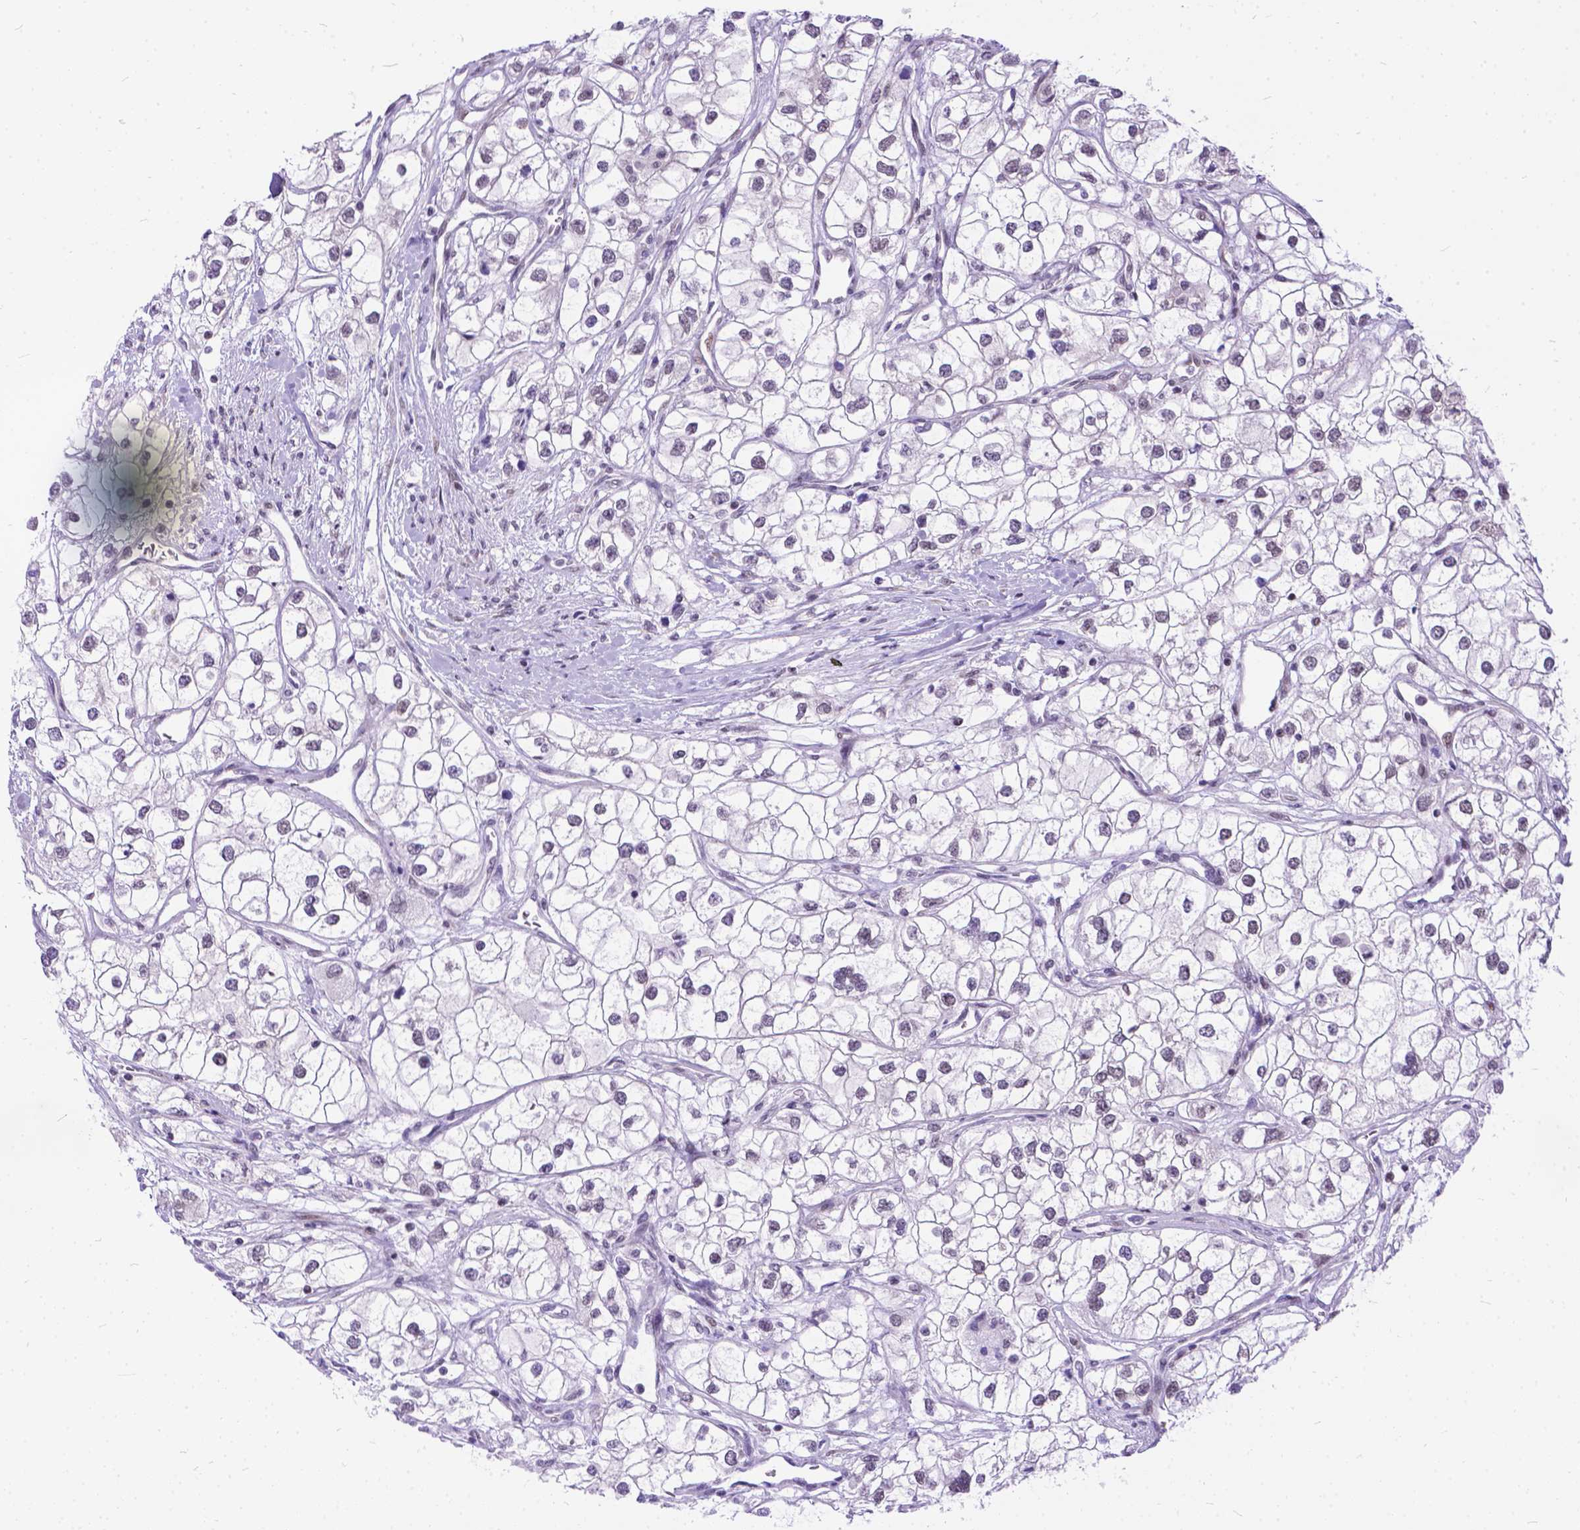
{"staining": {"intensity": "weak", "quantity": "<25%", "location": "nuclear"}, "tissue": "renal cancer", "cell_type": "Tumor cells", "image_type": "cancer", "snomed": [{"axis": "morphology", "description": "Adenocarcinoma, NOS"}, {"axis": "topography", "description": "Kidney"}], "caption": "An image of renal adenocarcinoma stained for a protein displays no brown staining in tumor cells.", "gene": "FAM124B", "patient": {"sex": "male", "age": 59}}